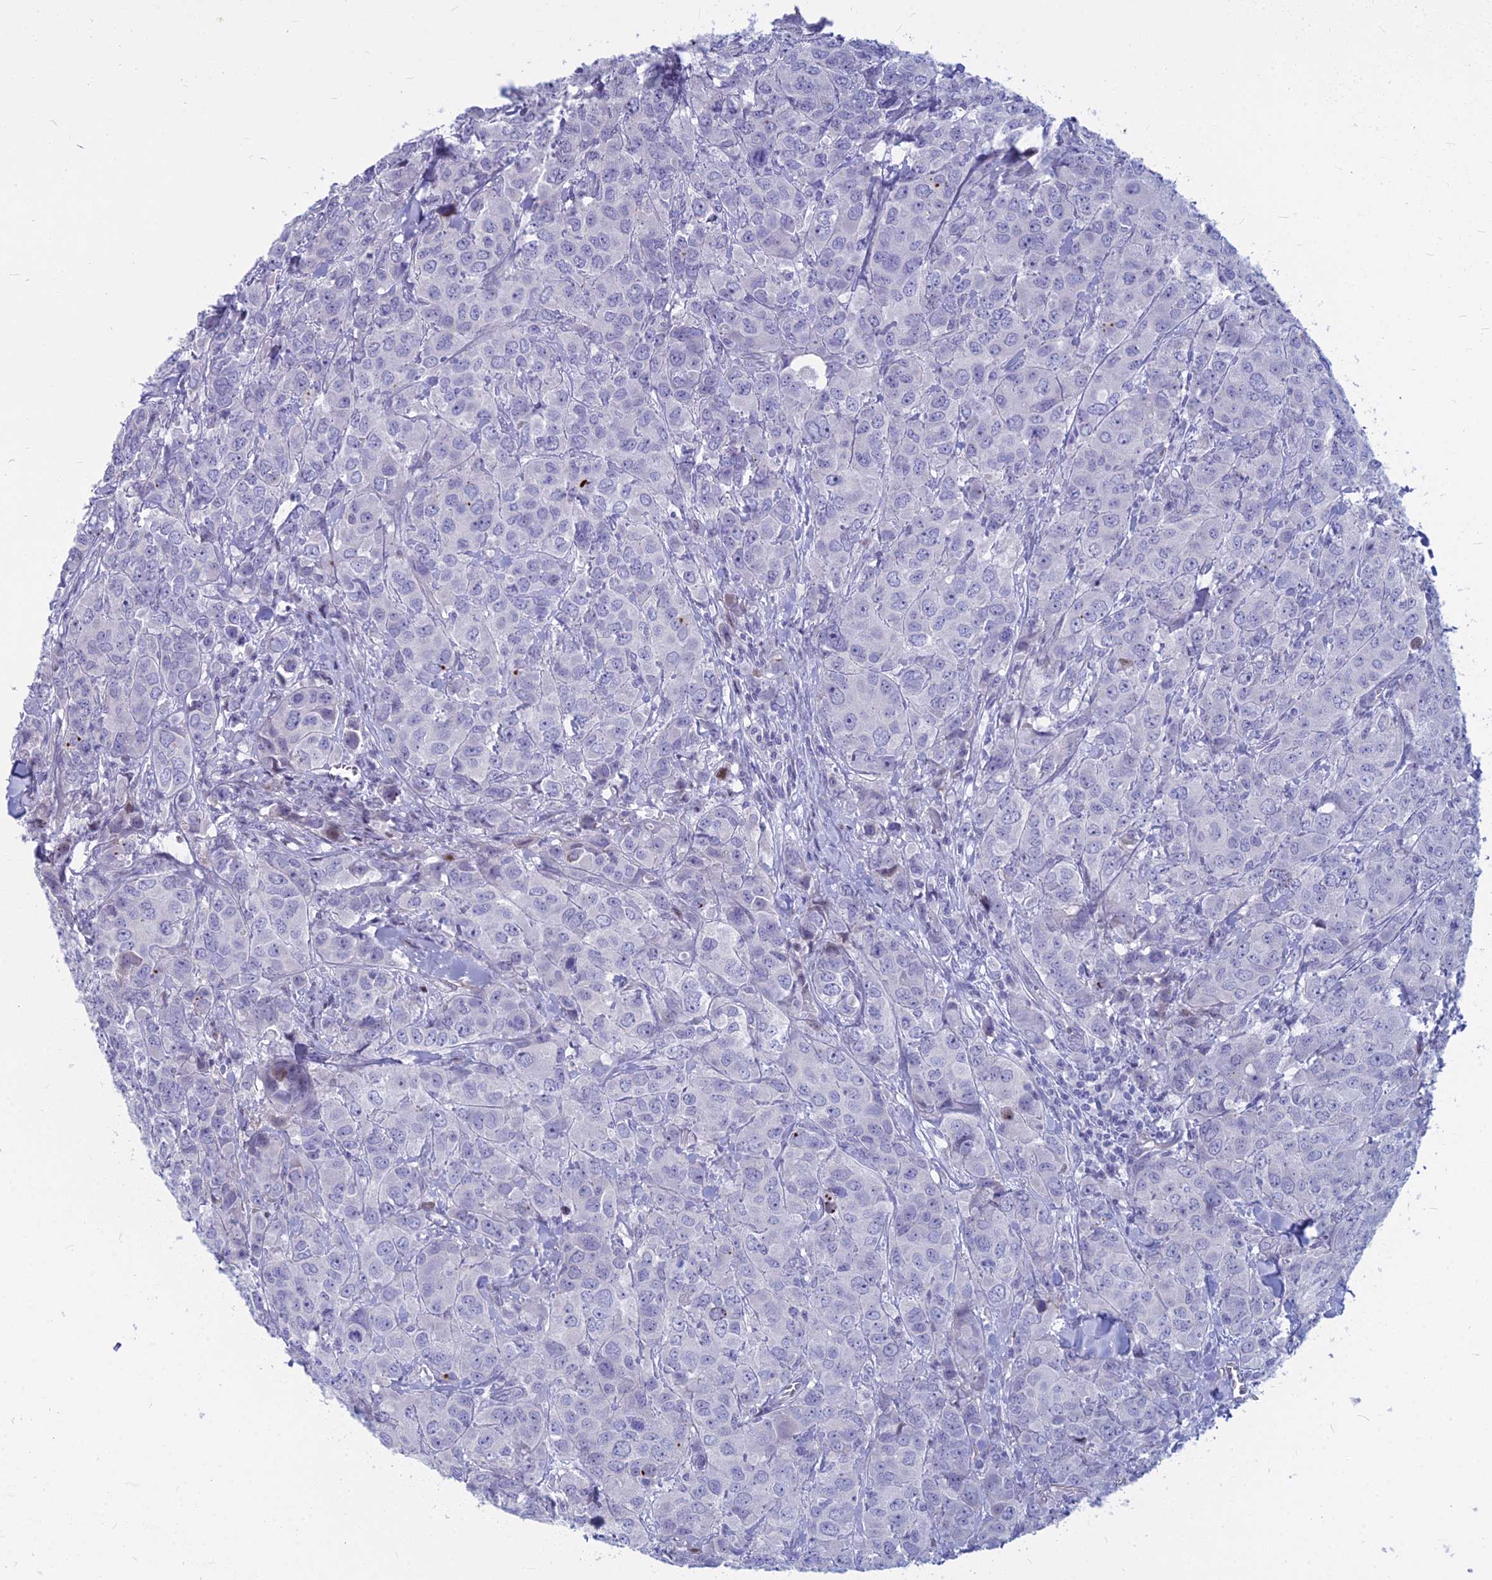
{"staining": {"intensity": "negative", "quantity": "none", "location": "none"}, "tissue": "breast cancer", "cell_type": "Tumor cells", "image_type": "cancer", "snomed": [{"axis": "morphology", "description": "Duct carcinoma"}, {"axis": "topography", "description": "Breast"}], "caption": "Tumor cells show no significant positivity in breast infiltrating ductal carcinoma.", "gene": "MYBPC2", "patient": {"sex": "female", "age": 43}}